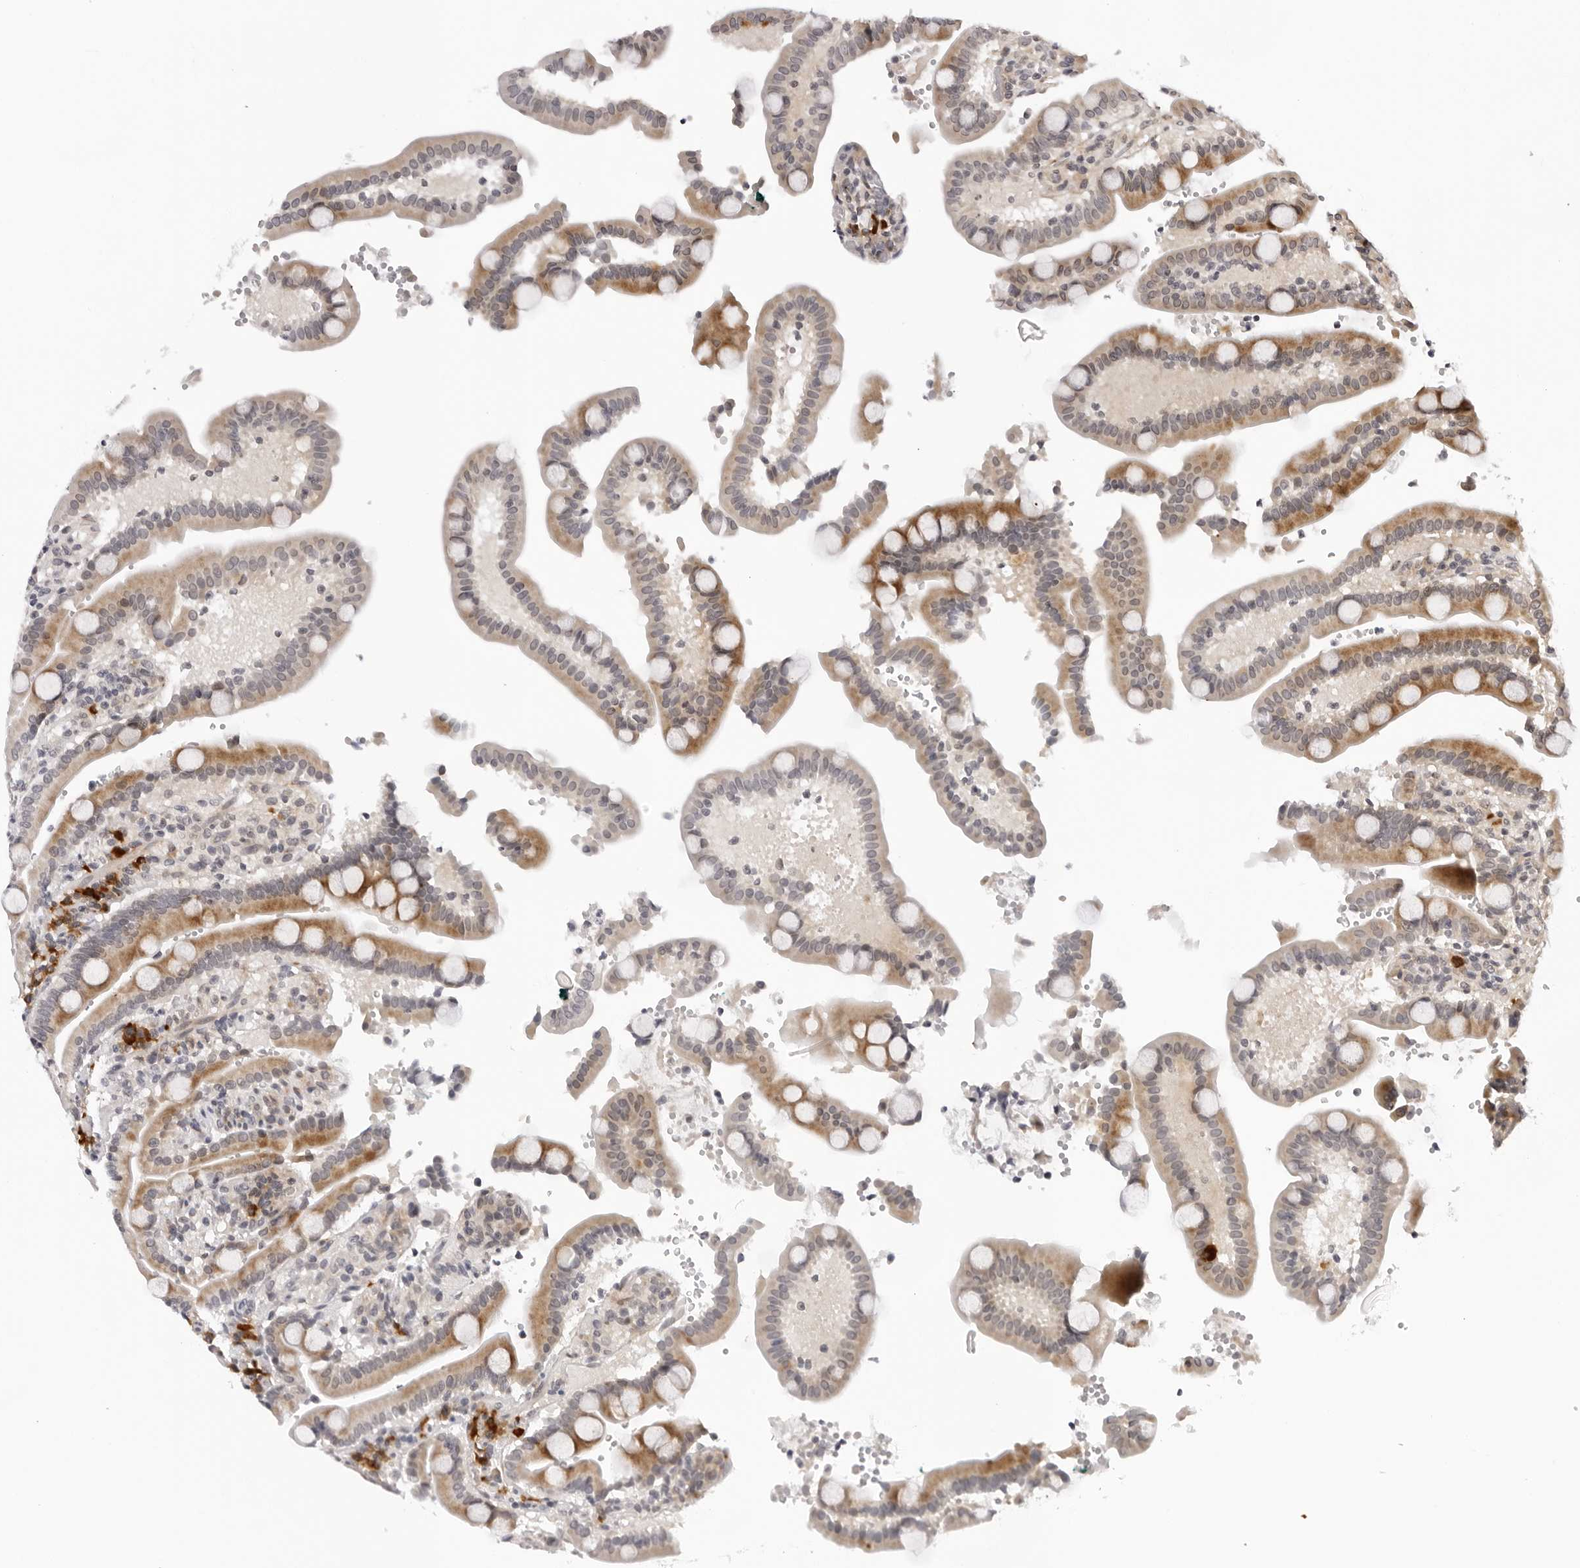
{"staining": {"intensity": "moderate", "quantity": ">75%", "location": "cytoplasmic/membranous"}, "tissue": "duodenum", "cell_type": "Glandular cells", "image_type": "normal", "snomed": [{"axis": "morphology", "description": "Normal tissue, NOS"}, {"axis": "topography", "description": "Small intestine, NOS"}], "caption": "Brown immunohistochemical staining in normal duodenum demonstrates moderate cytoplasmic/membranous positivity in approximately >75% of glandular cells. The protein is stained brown, and the nuclei are stained in blue (DAB IHC with brightfield microscopy, high magnification).", "gene": "IL17RA", "patient": {"sex": "female", "age": 71}}